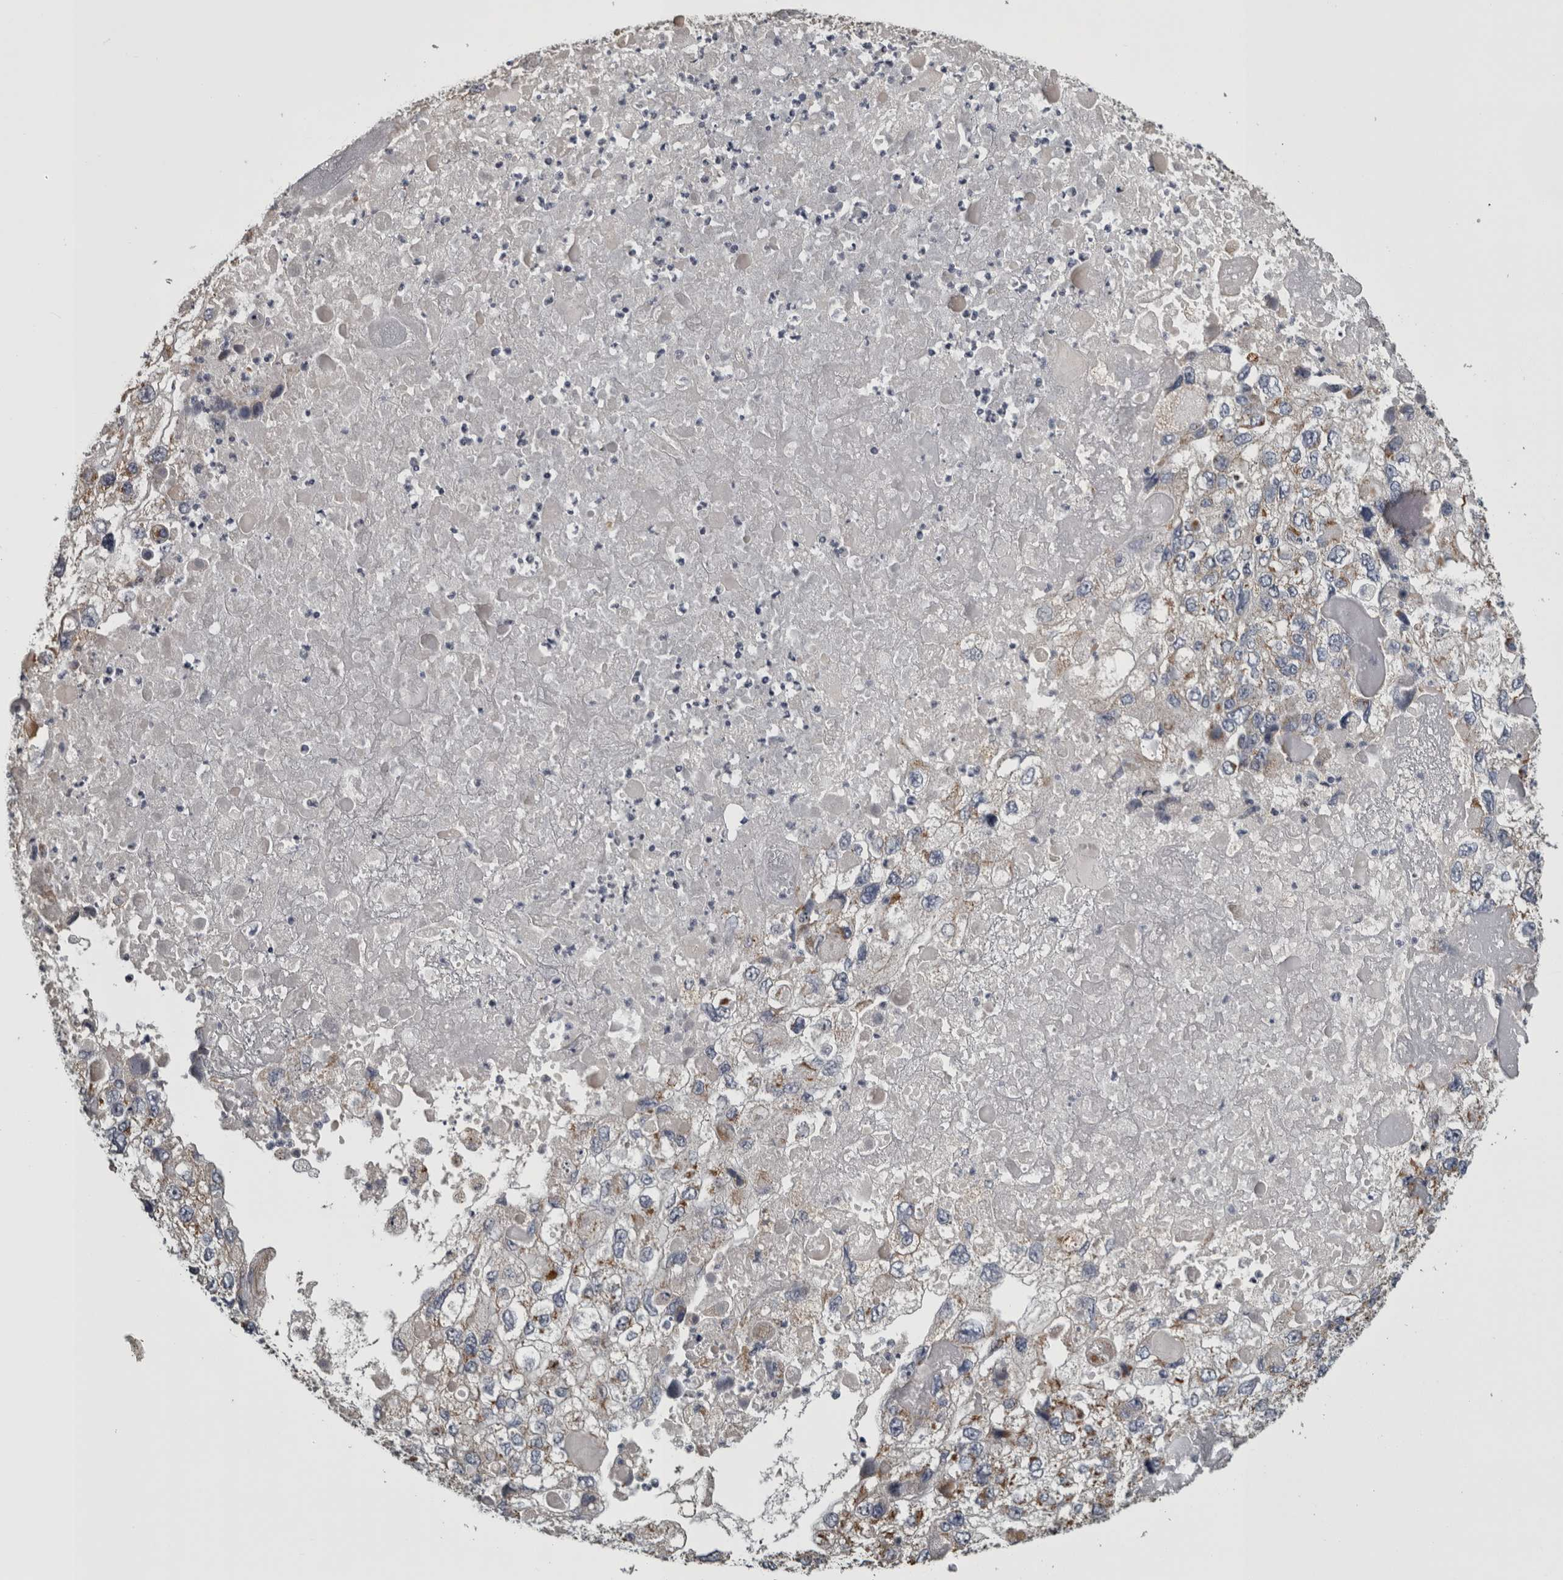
{"staining": {"intensity": "moderate", "quantity": "25%-75%", "location": "cytoplasmic/membranous"}, "tissue": "endometrial cancer", "cell_type": "Tumor cells", "image_type": "cancer", "snomed": [{"axis": "morphology", "description": "Adenocarcinoma, NOS"}, {"axis": "topography", "description": "Endometrium"}], "caption": "Immunohistochemical staining of adenocarcinoma (endometrial) displays moderate cytoplasmic/membranous protein staining in about 25%-75% of tumor cells.", "gene": "FRK", "patient": {"sex": "female", "age": 49}}